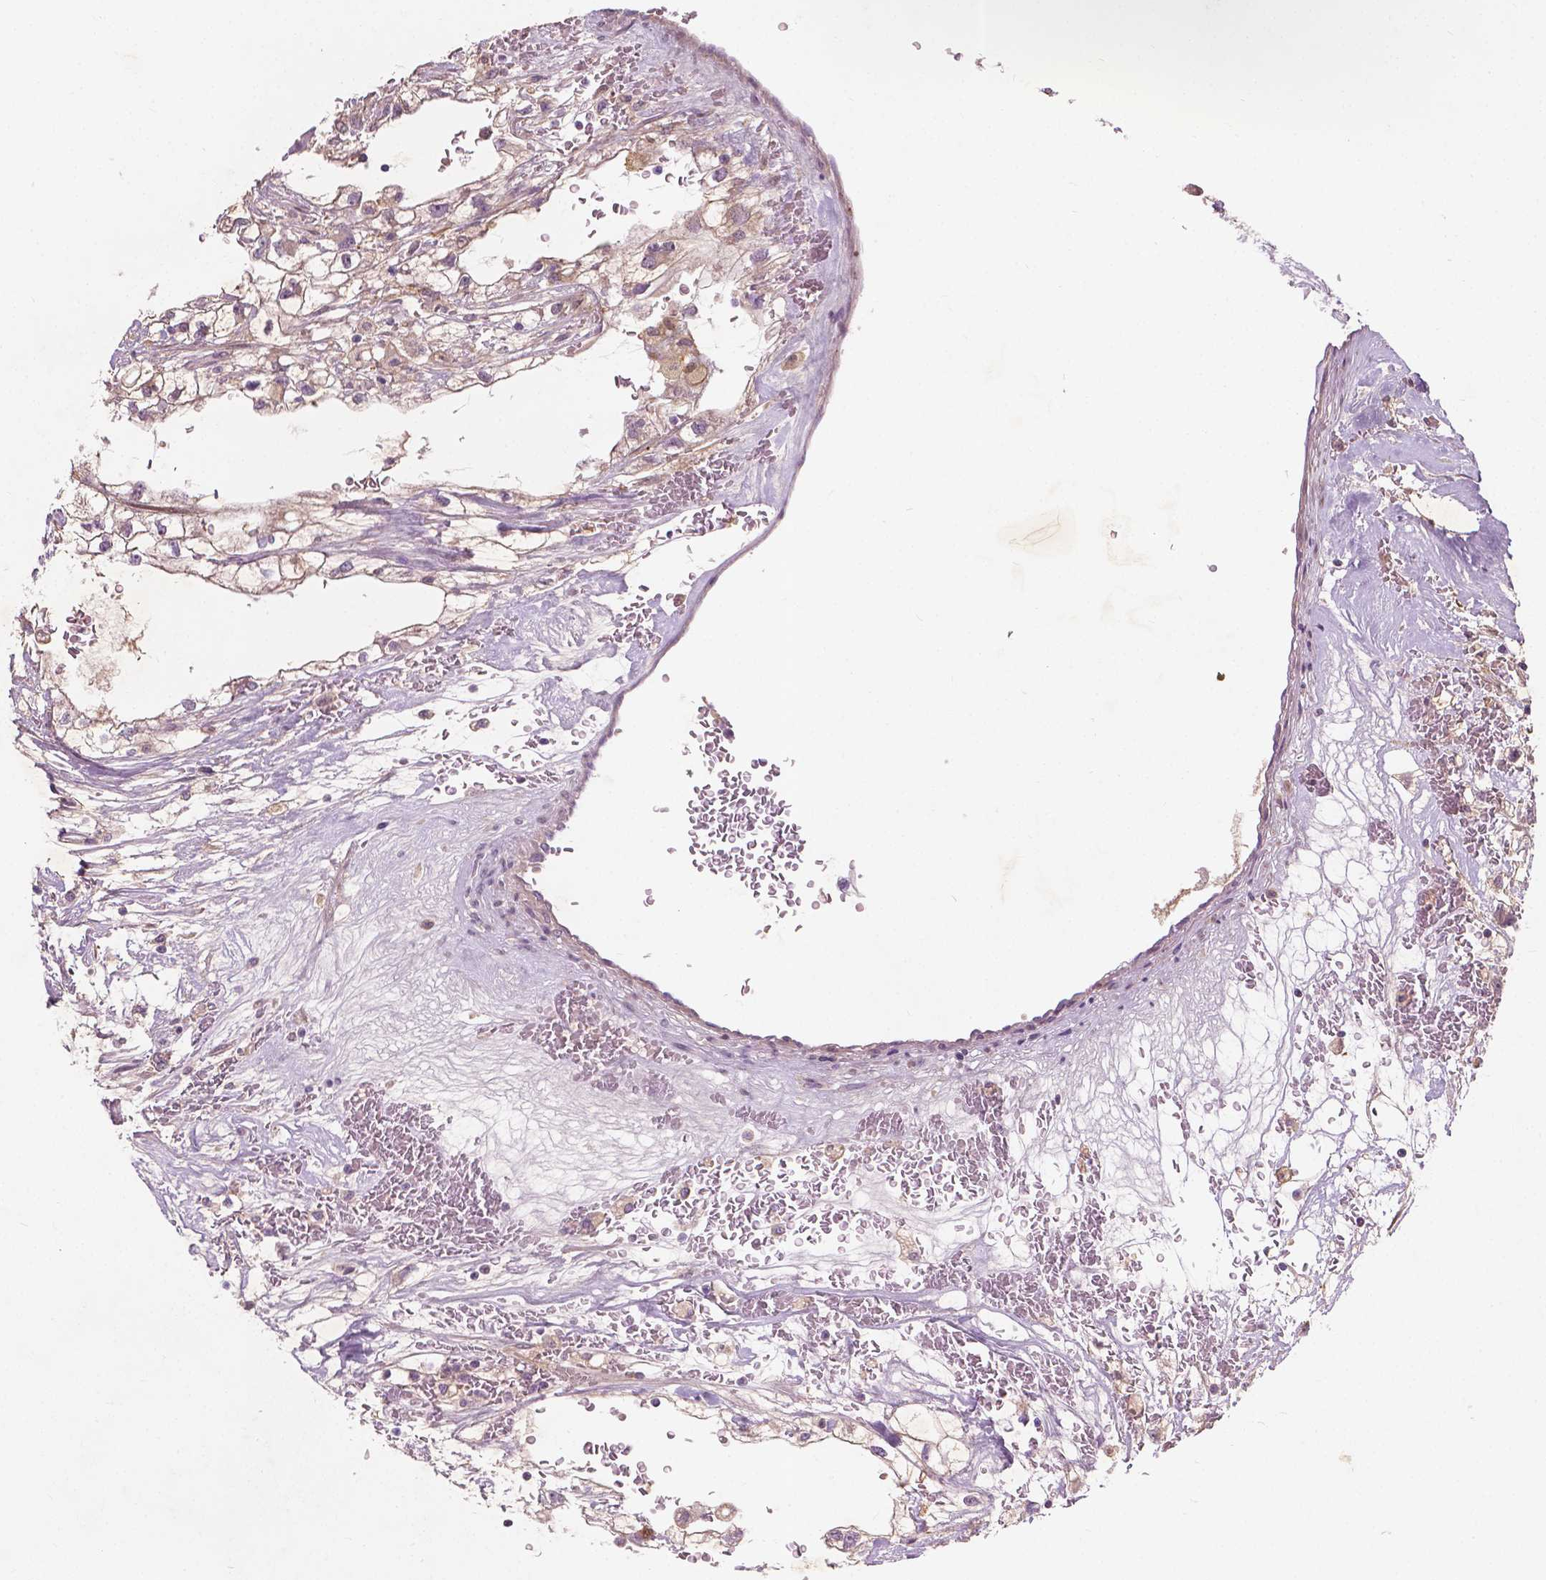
{"staining": {"intensity": "weak", "quantity": "25%-75%", "location": "cytoplasmic/membranous"}, "tissue": "renal cancer", "cell_type": "Tumor cells", "image_type": "cancer", "snomed": [{"axis": "morphology", "description": "Adenocarcinoma, NOS"}, {"axis": "topography", "description": "Kidney"}], "caption": "An image of renal adenocarcinoma stained for a protein displays weak cytoplasmic/membranous brown staining in tumor cells.", "gene": "GPR37", "patient": {"sex": "male", "age": 59}}